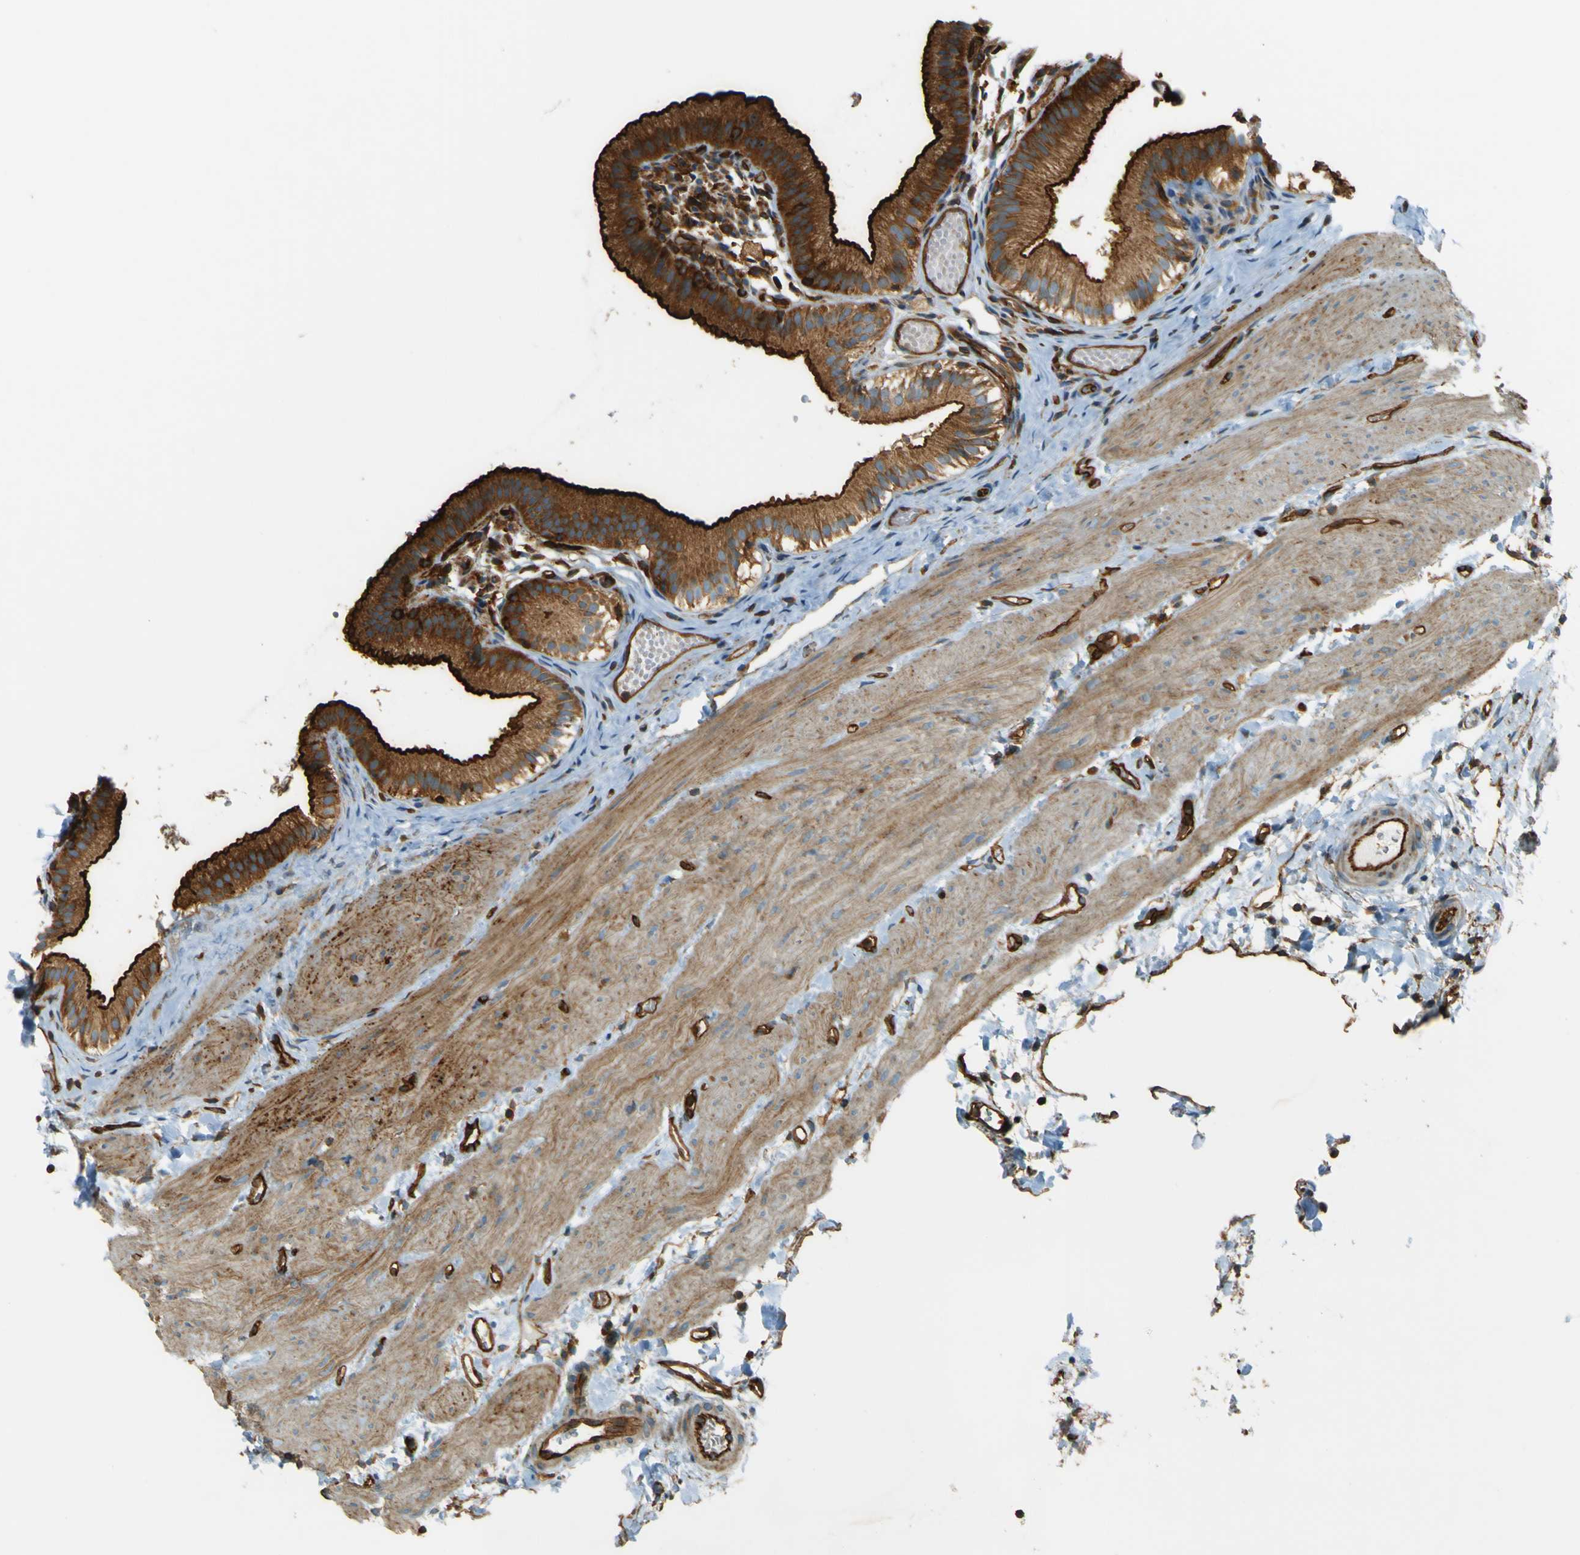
{"staining": {"intensity": "strong", "quantity": ">75%", "location": "cytoplasmic/membranous"}, "tissue": "gallbladder", "cell_type": "Glandular cells", "image_type": "normal", "snomed": [{"axis": "morphology", "description": "Normal tissue, NOS"}, {"axis": "topography", "description": "Gallbladder"}], "caption": "Immunohistochemistry (IHC) of benign human gallbladder demonstrates high levels of strong cytoplasmic/membranous staining in approximately >75% of glandular cells. Using DAB (brown) and hematoxylin (blue) stains, captured at high magnification using brightfield microscopy.", "gene": "DNAJC5", "patient": {"sex": "female", "age": 26}}